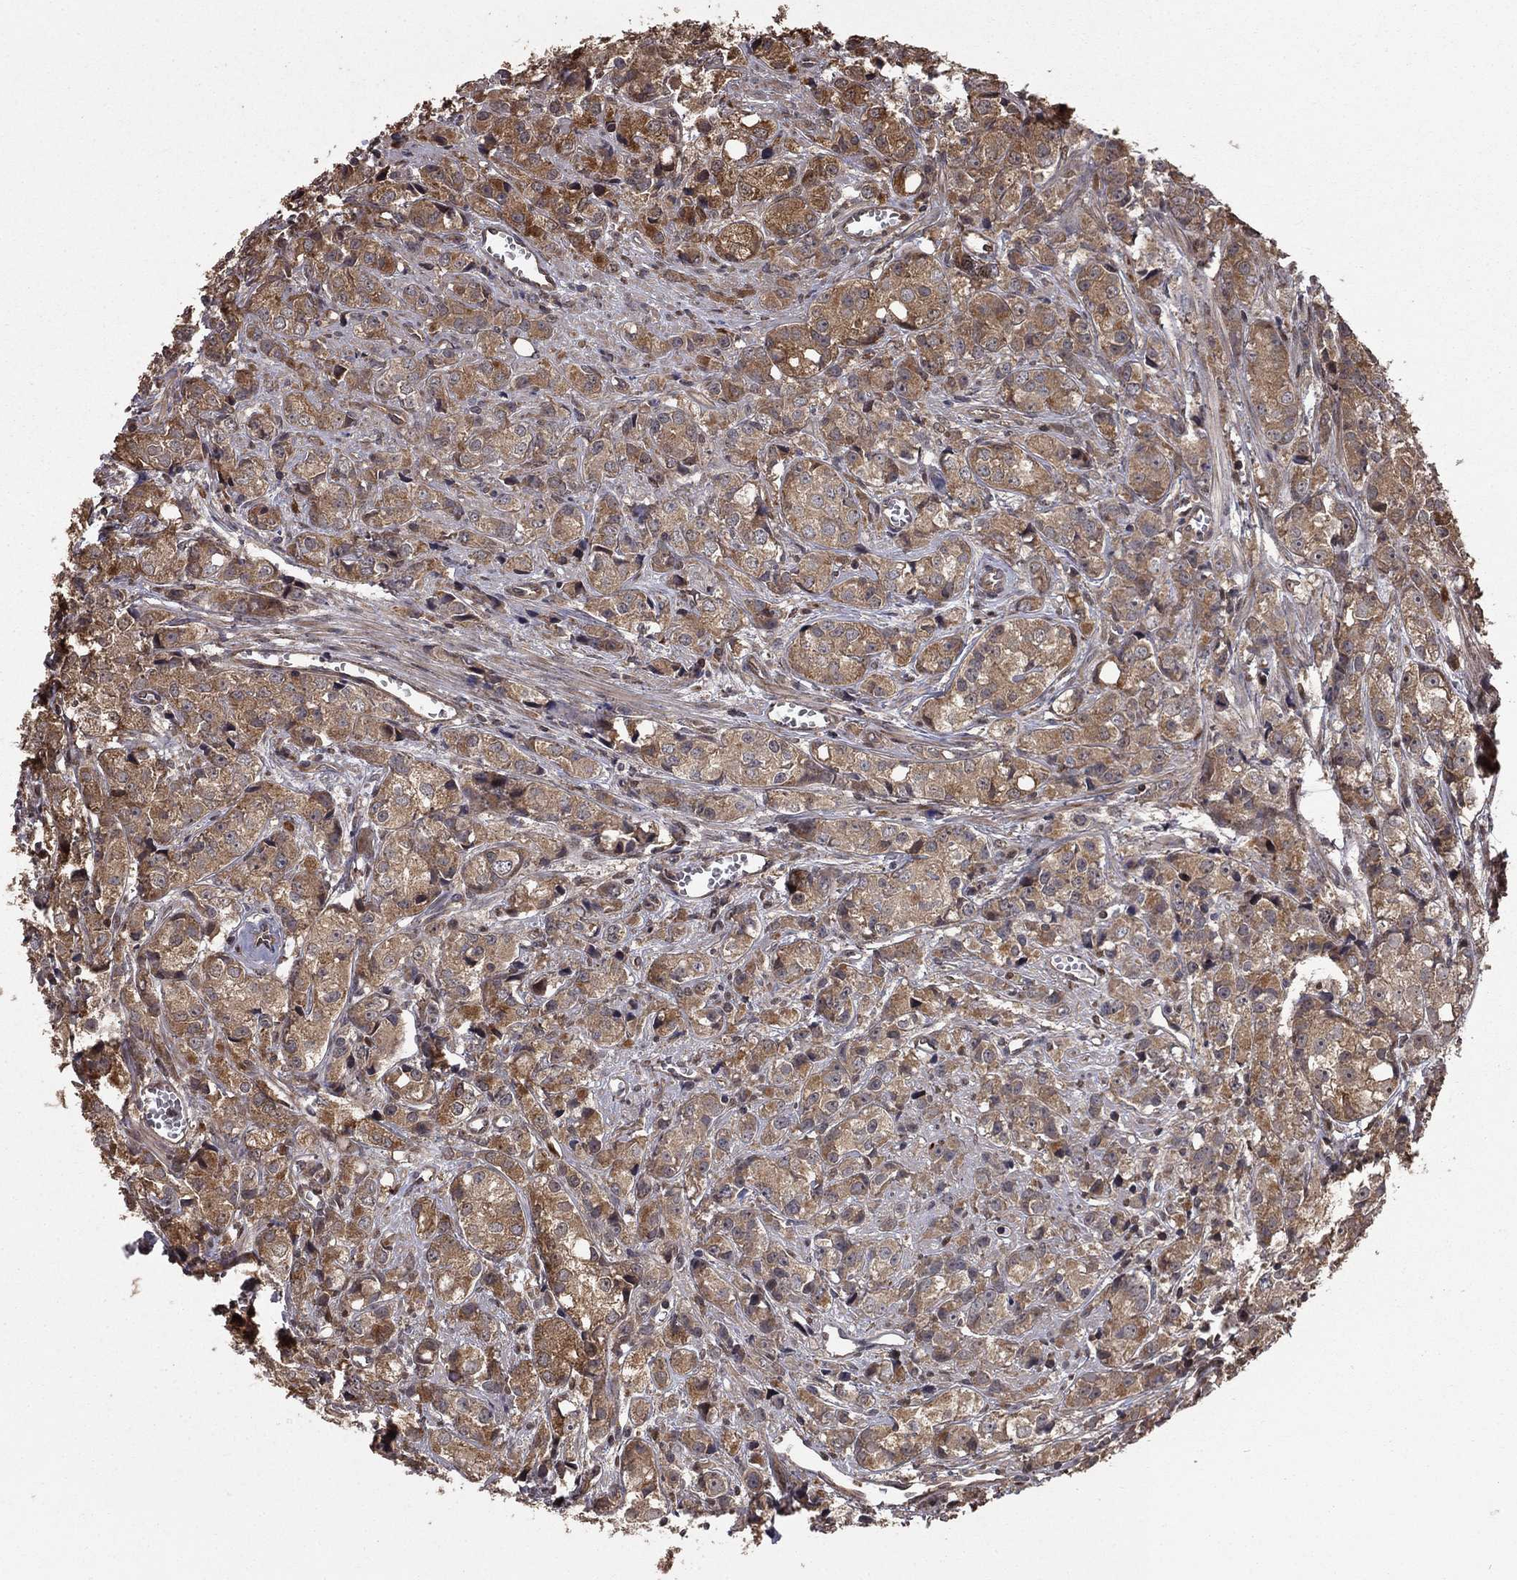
{"staining": {"intensity": "weak", "quantity": ">75%", "location": "cytoplasmic/membranous"}, "tissue": "prostate cancer", "cell_type": "Tumor cells", "image_type": "cancer", "snomed": [{"axis": "morphology", "description": "Adenocarcinoma, Medium grade"}, {"axis": "topography", "description": "Prostate"}], "caption": "This is a micrograph of immunohistochemistry staining of prostate cancer, which shows weak staining in the cytoplasmic/membranous of tumor cells.", "gene": "GYG1", "patient": {"sex": "male", "age": 74}}